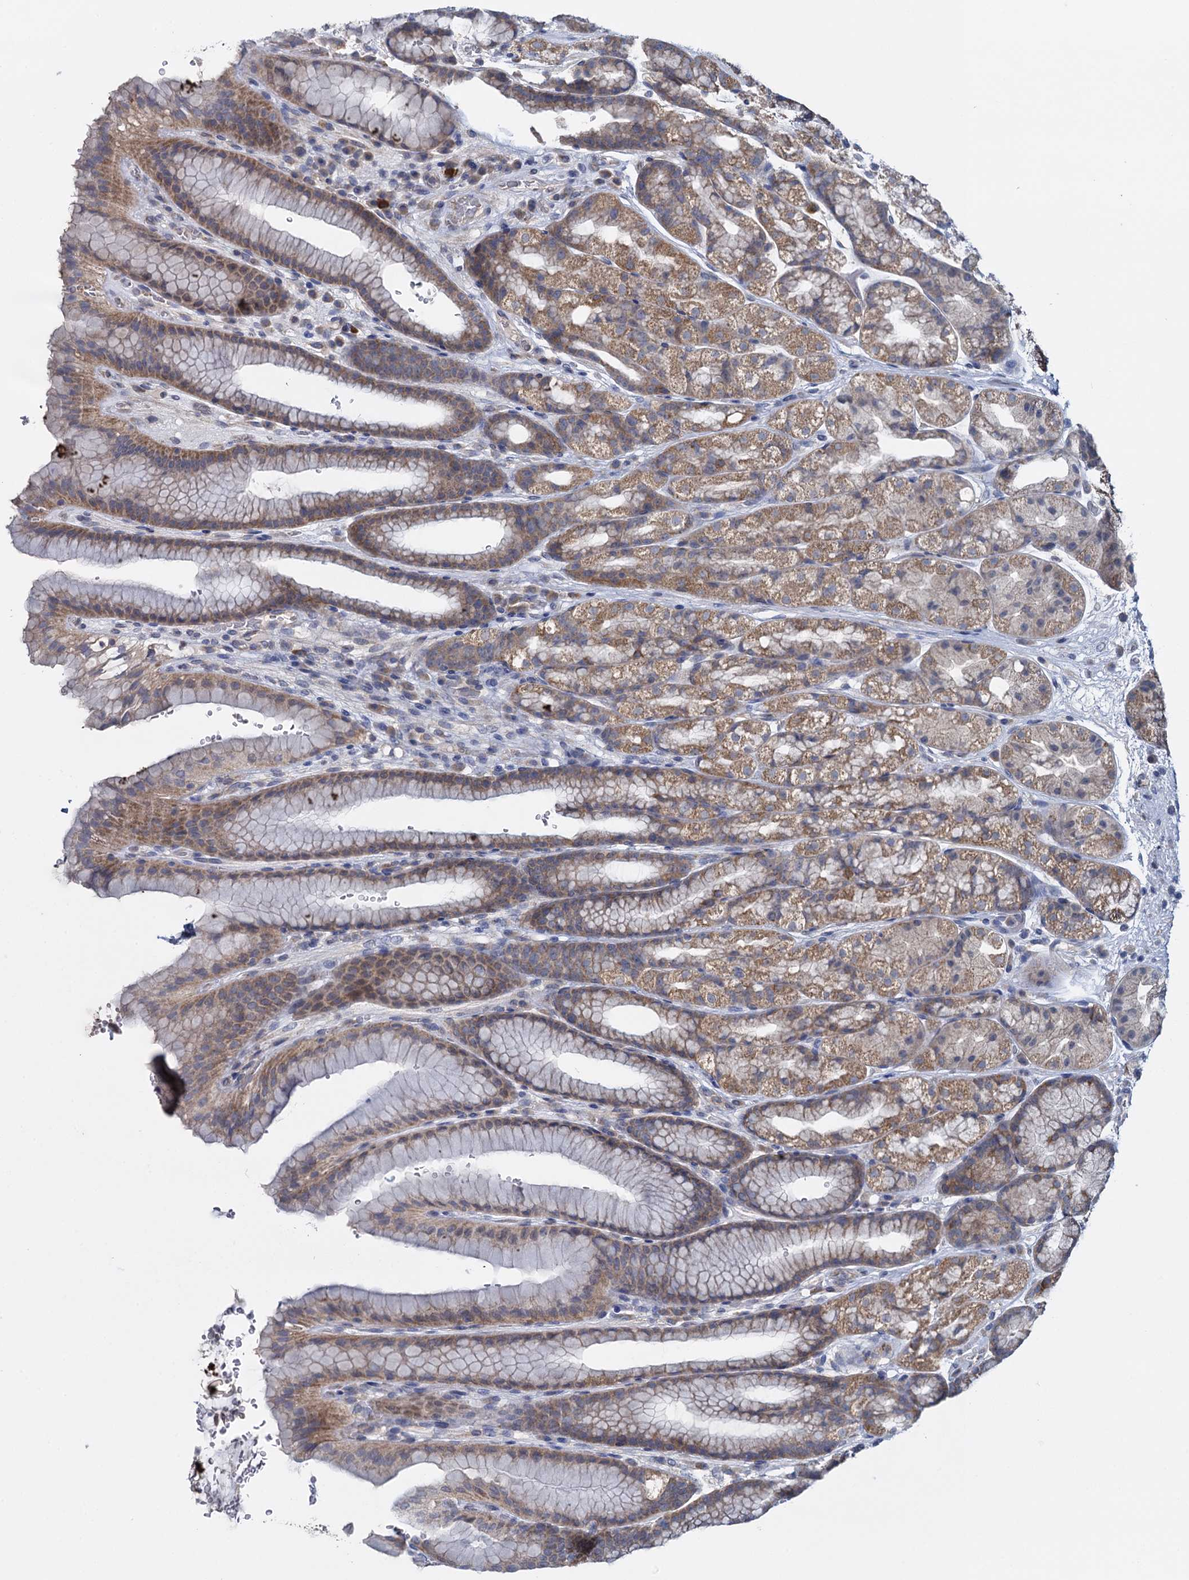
{"staining": {"intensity": "moderate", "quantity": "25%-75%", "location": "cytoplasmic/membranous"}, "tissue": "stomach", "cell_type": "Glandular cells", "image_type": "normal", "snomed": [{"axis": "morphology", "description": "Normal tissue, NOS"}, {"axis": "morphology", "description": "Adenocarcinoma, NOS"}, {"axis": "topography", "description": "Stomach"}], "caption": "Immunohistochemical staining of normal human stomach displays medium levels of moderate cytoplasmic/membranous expression in about 25%-75% of glandular cells.", "gene": "GSTM2", "patient": {"sex": "male", "age": 57}}